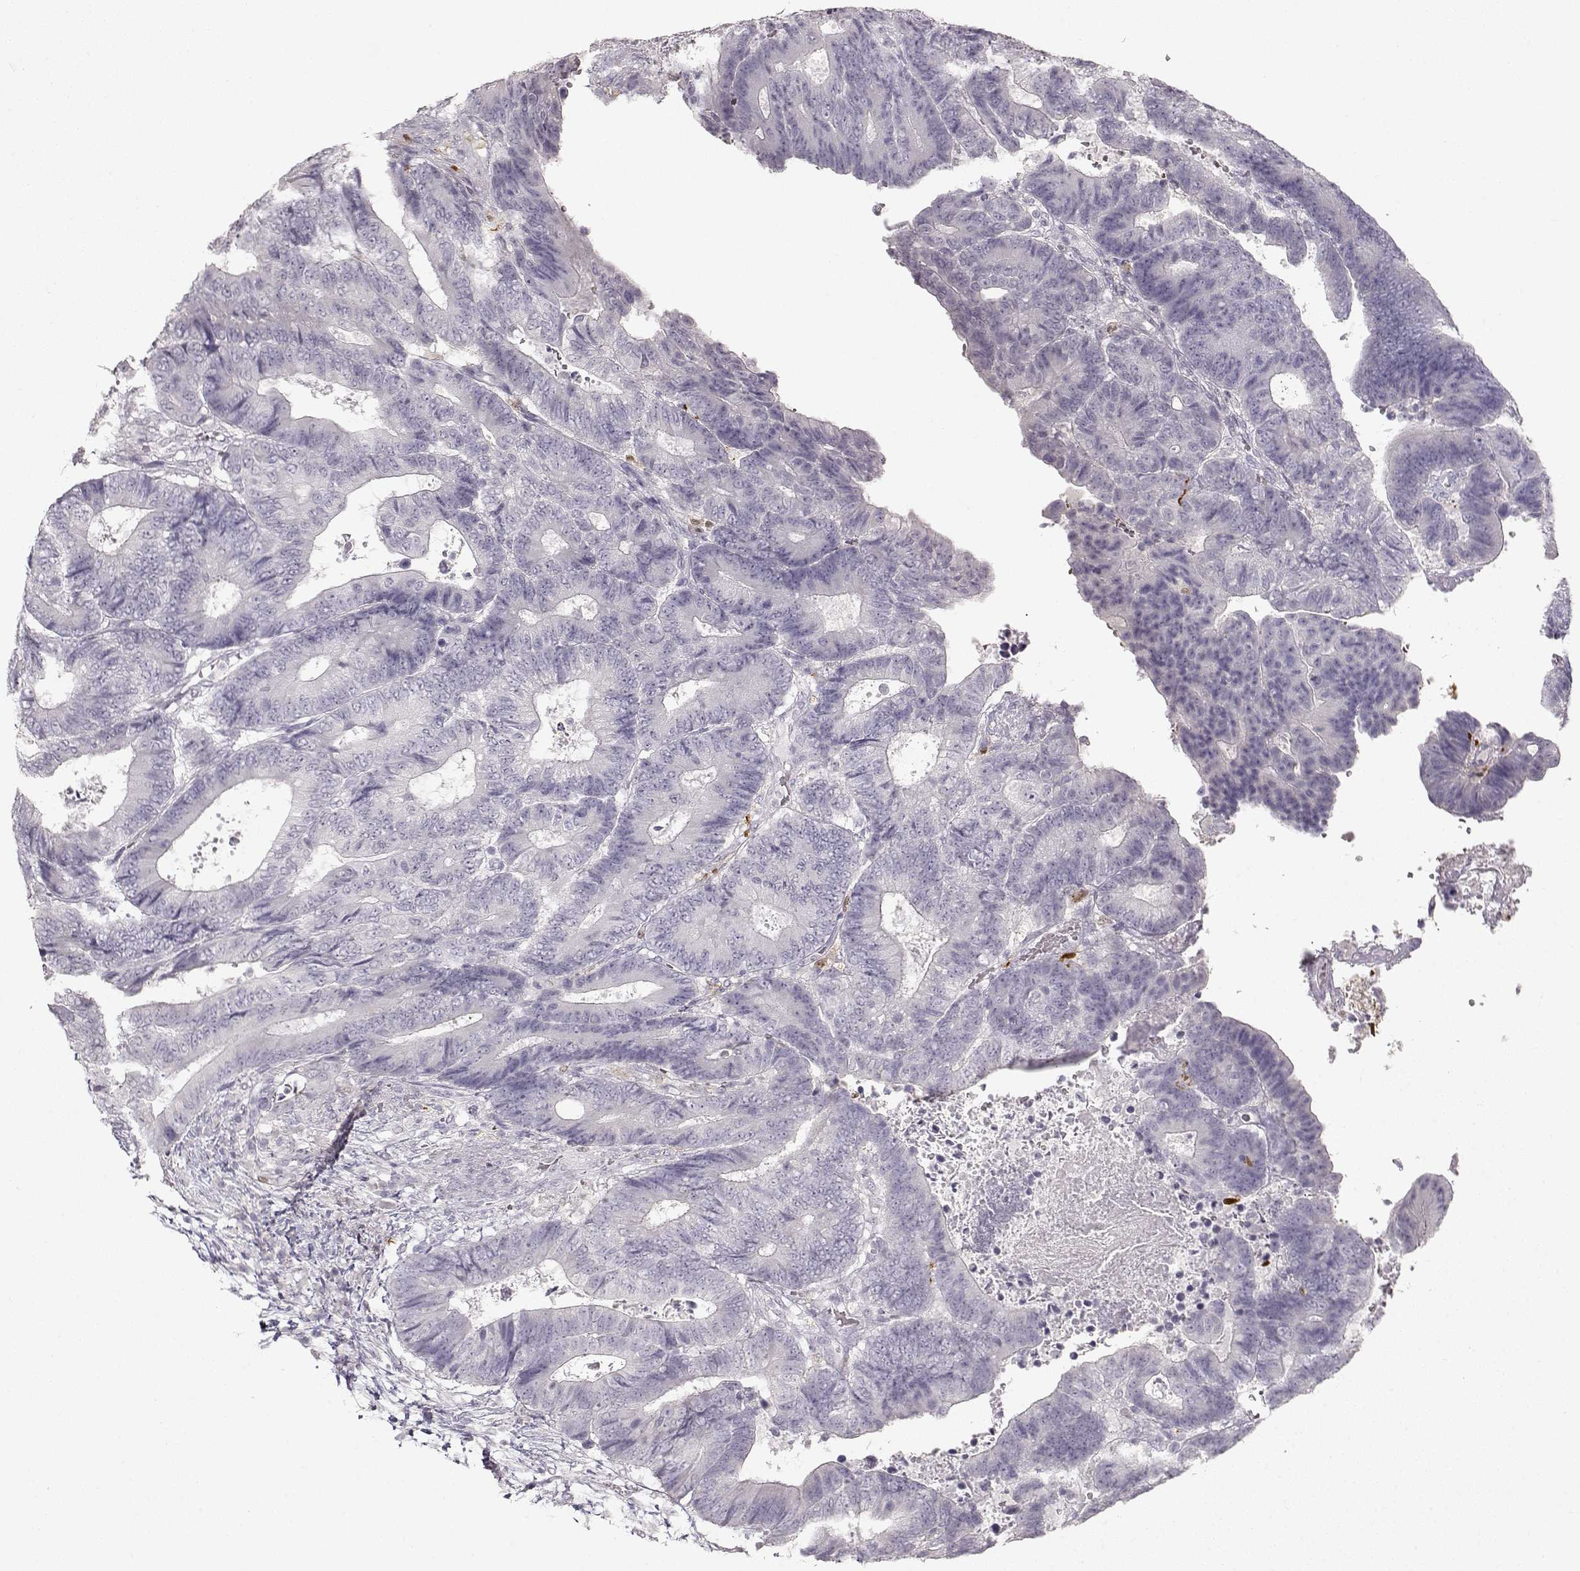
{"staining": {"intensity": "negative", "quantity": "none", "location": "none"}, "tissue": "colorectal cancer", "cell_type": "Tumor cells", "image_type": "cancer", "snomed": [{"axis": "morphology", "description": "Adenocarcinoma, NOS"}, {"axis": "topography", "description": "Colon"}], "caption": "There is no significant positivity in tumor cells of colorectal cancer.", "gene": "S100B", "patient": {"sex": "female", "age": 48}}